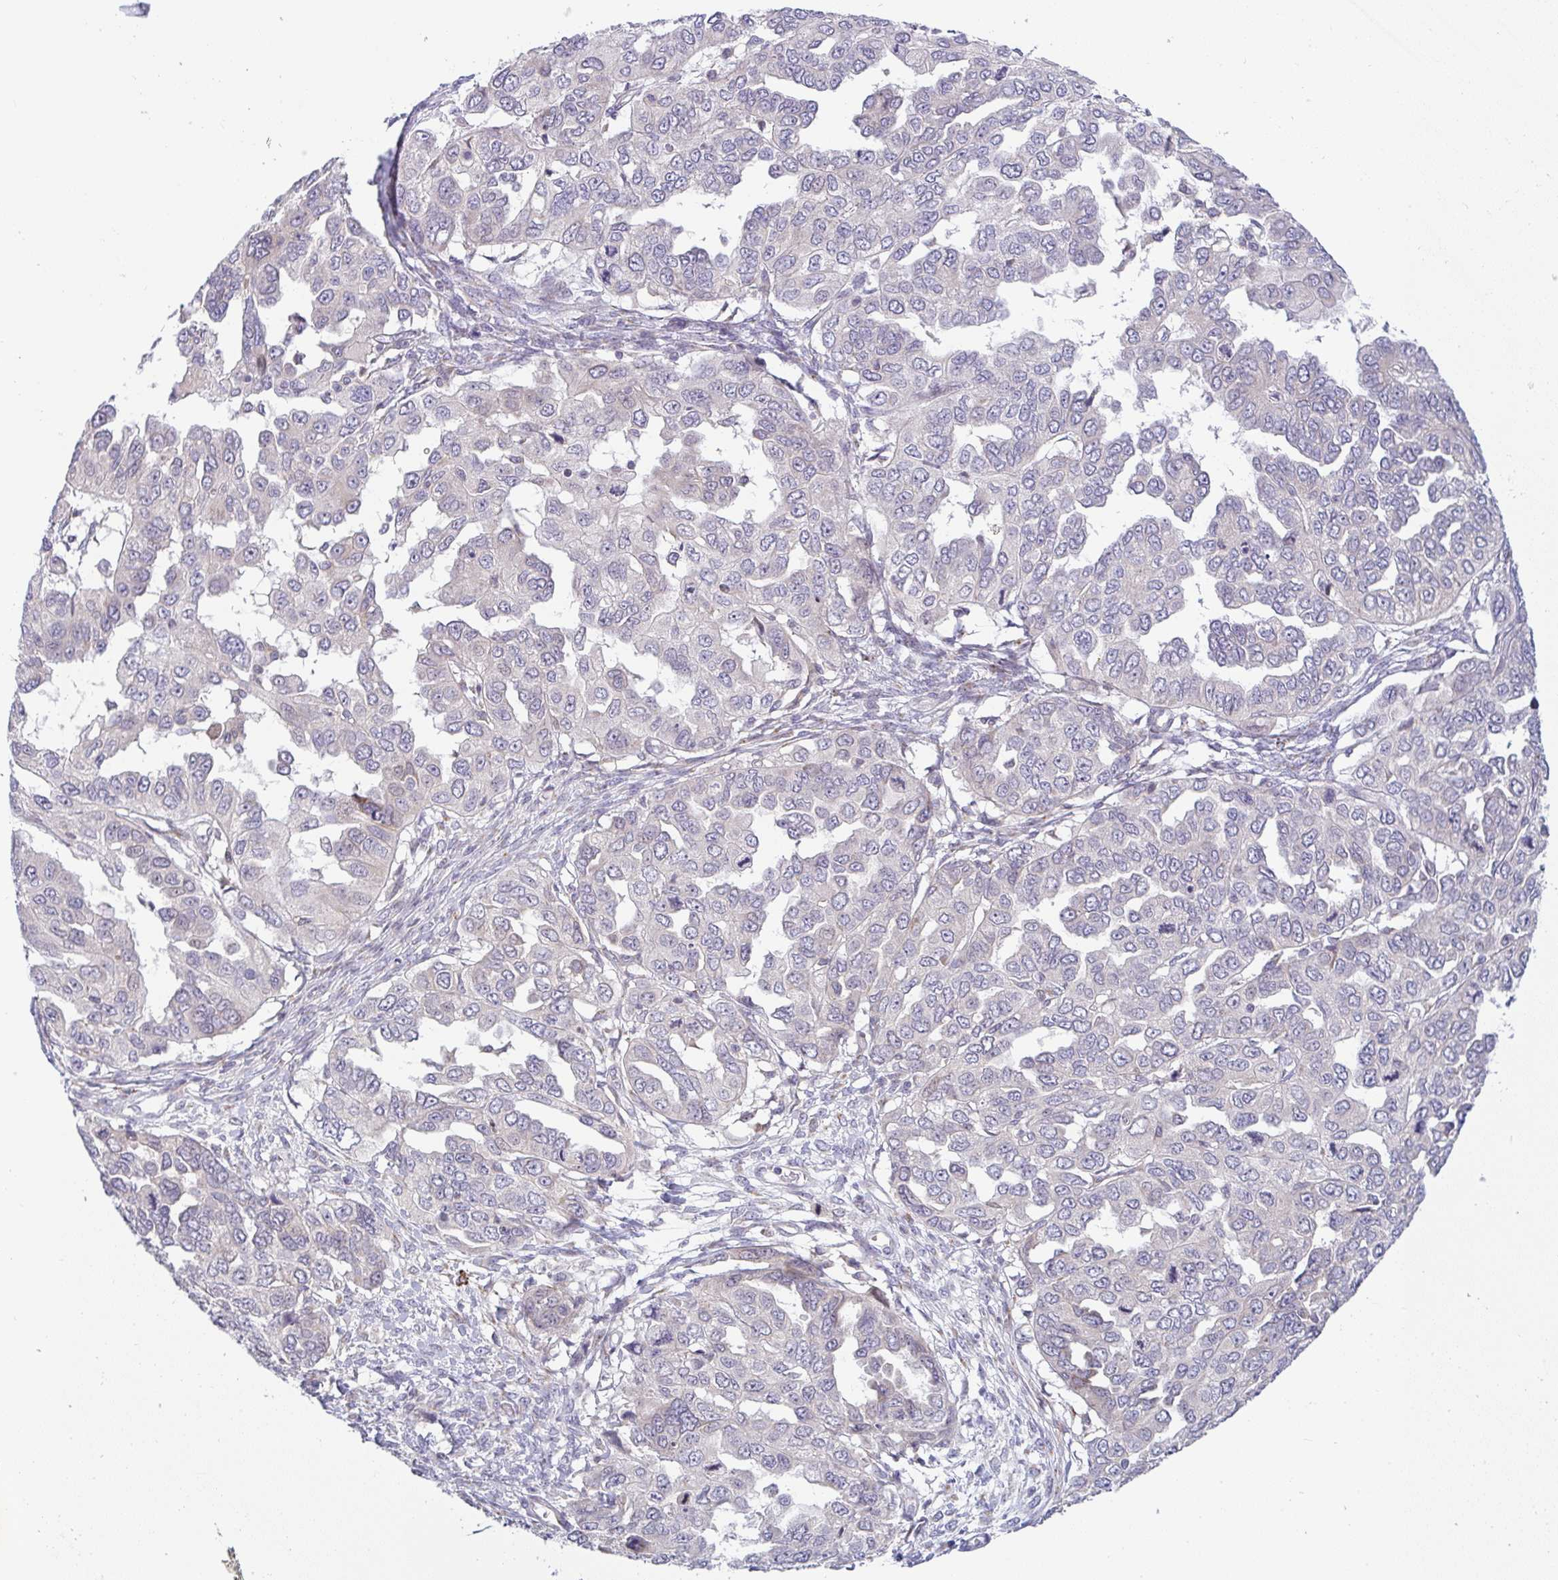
{"staining": {"intensity": "negative", "quantity": "none", "location": "none"}, "tissue": "ovarian cancer", "cell_type": "Tumor cells", "image_type": "cancer", "snomed": [{"axis": "morphology", "description": "Cystadenocarcinoma, serous, NOS"}, {"axis": "topography", "description": "Ovary"}], "caption": "The image displays no significant positivity in tumor cells of ovarian cancer (serous cystadenocarcinoma).", "gene": "MOB1A", "patient": {"sex": "female", "age": 53}}